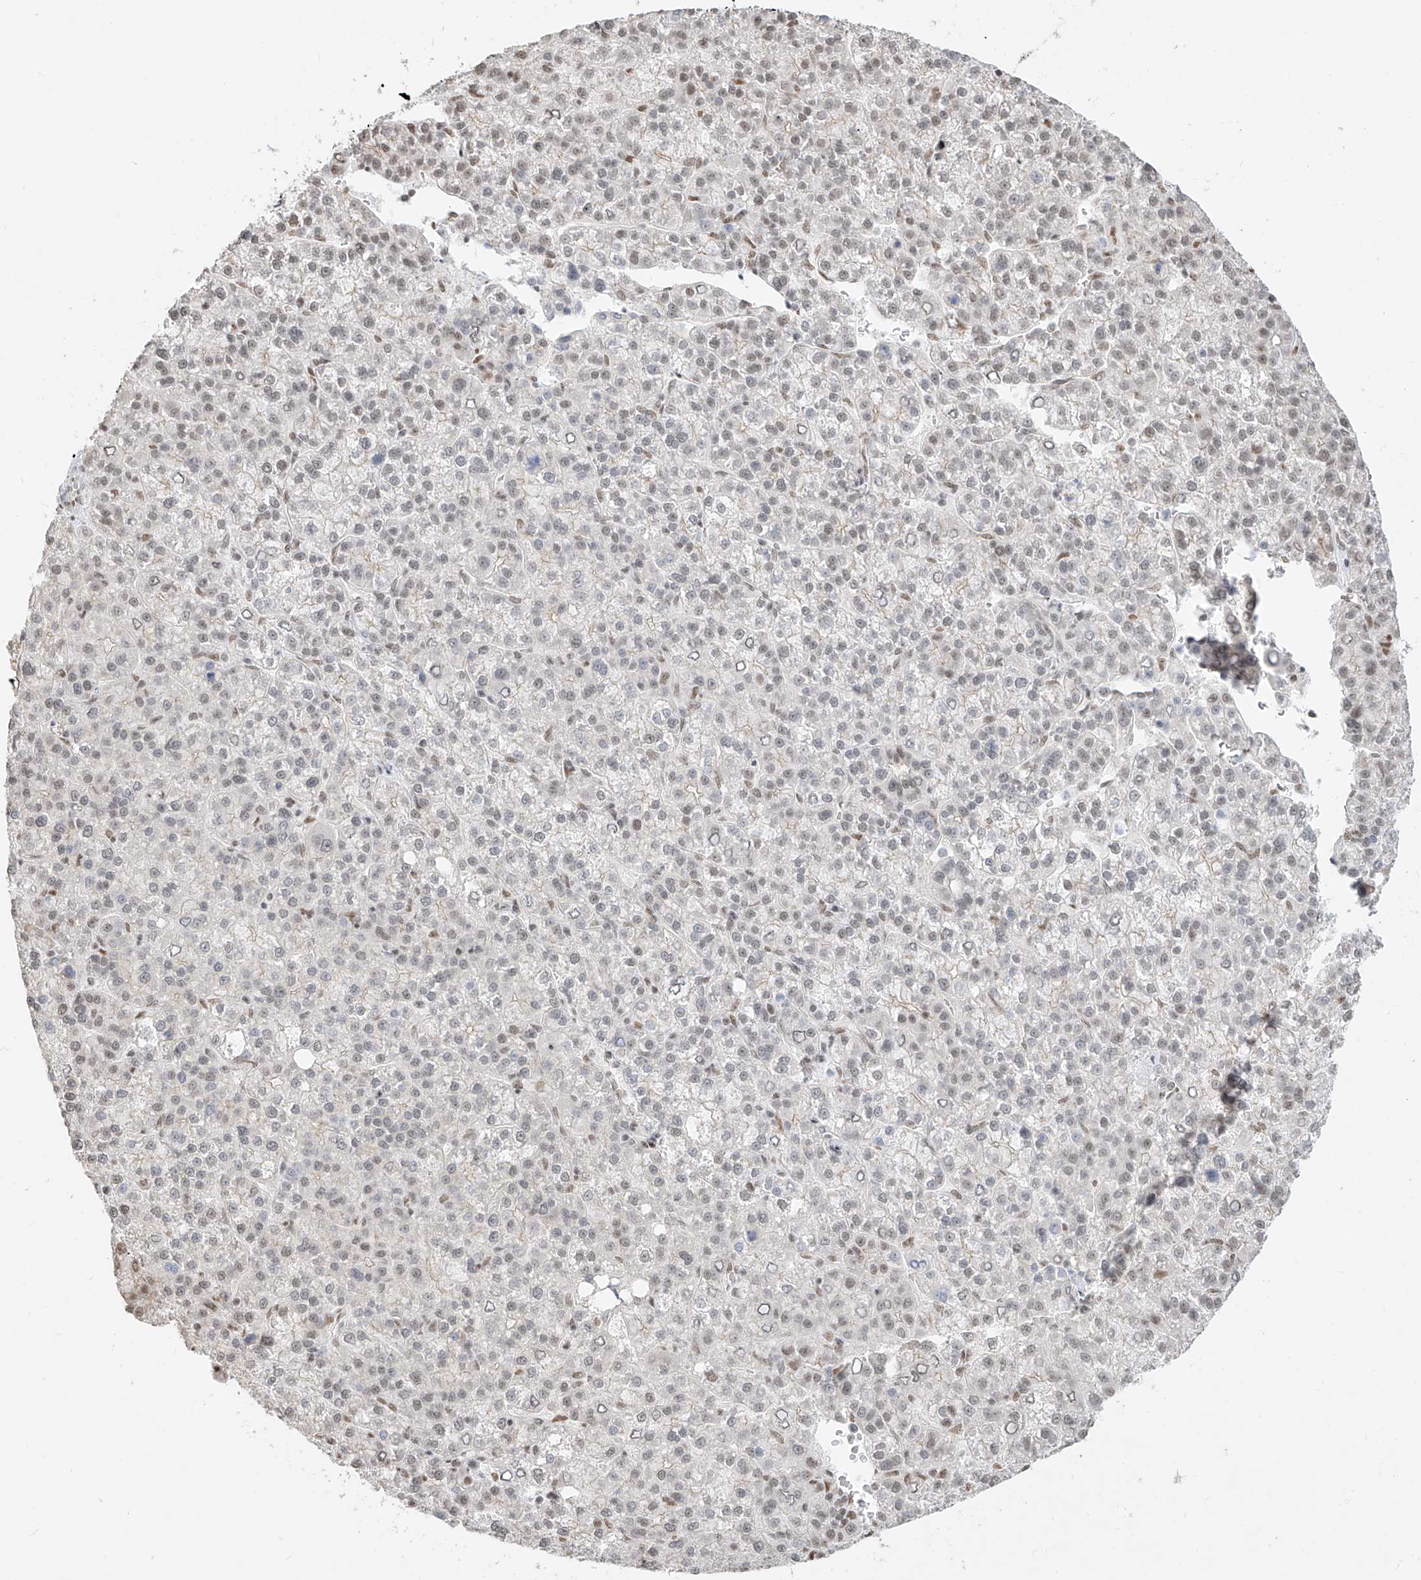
{"staining": {"intensity": "negative", "quantity": "none", "location": "none"}, "tissue": "liver cancer", "cell_type": "Tumor cells", "image_type": "cancer", "snomed": [{"axis": "morphology", "description": "Carcinoma, Hepatocellular, NOS"}, {"axis": "topography", "description": "Liver"}], "caption": "Immunohistochemistry (IHC) micrograph of neoplastic tissue: liver hepatocellular carcinoma stained with DAB (3,3'-diaminobenzidine) shows no significant protein expression in tumor cells. (Immunohistochemistry (IHC), brightfield microscopy, high magnification).", "gene": "NHSL1", "patient": {"sex": "female", "age": 58}}